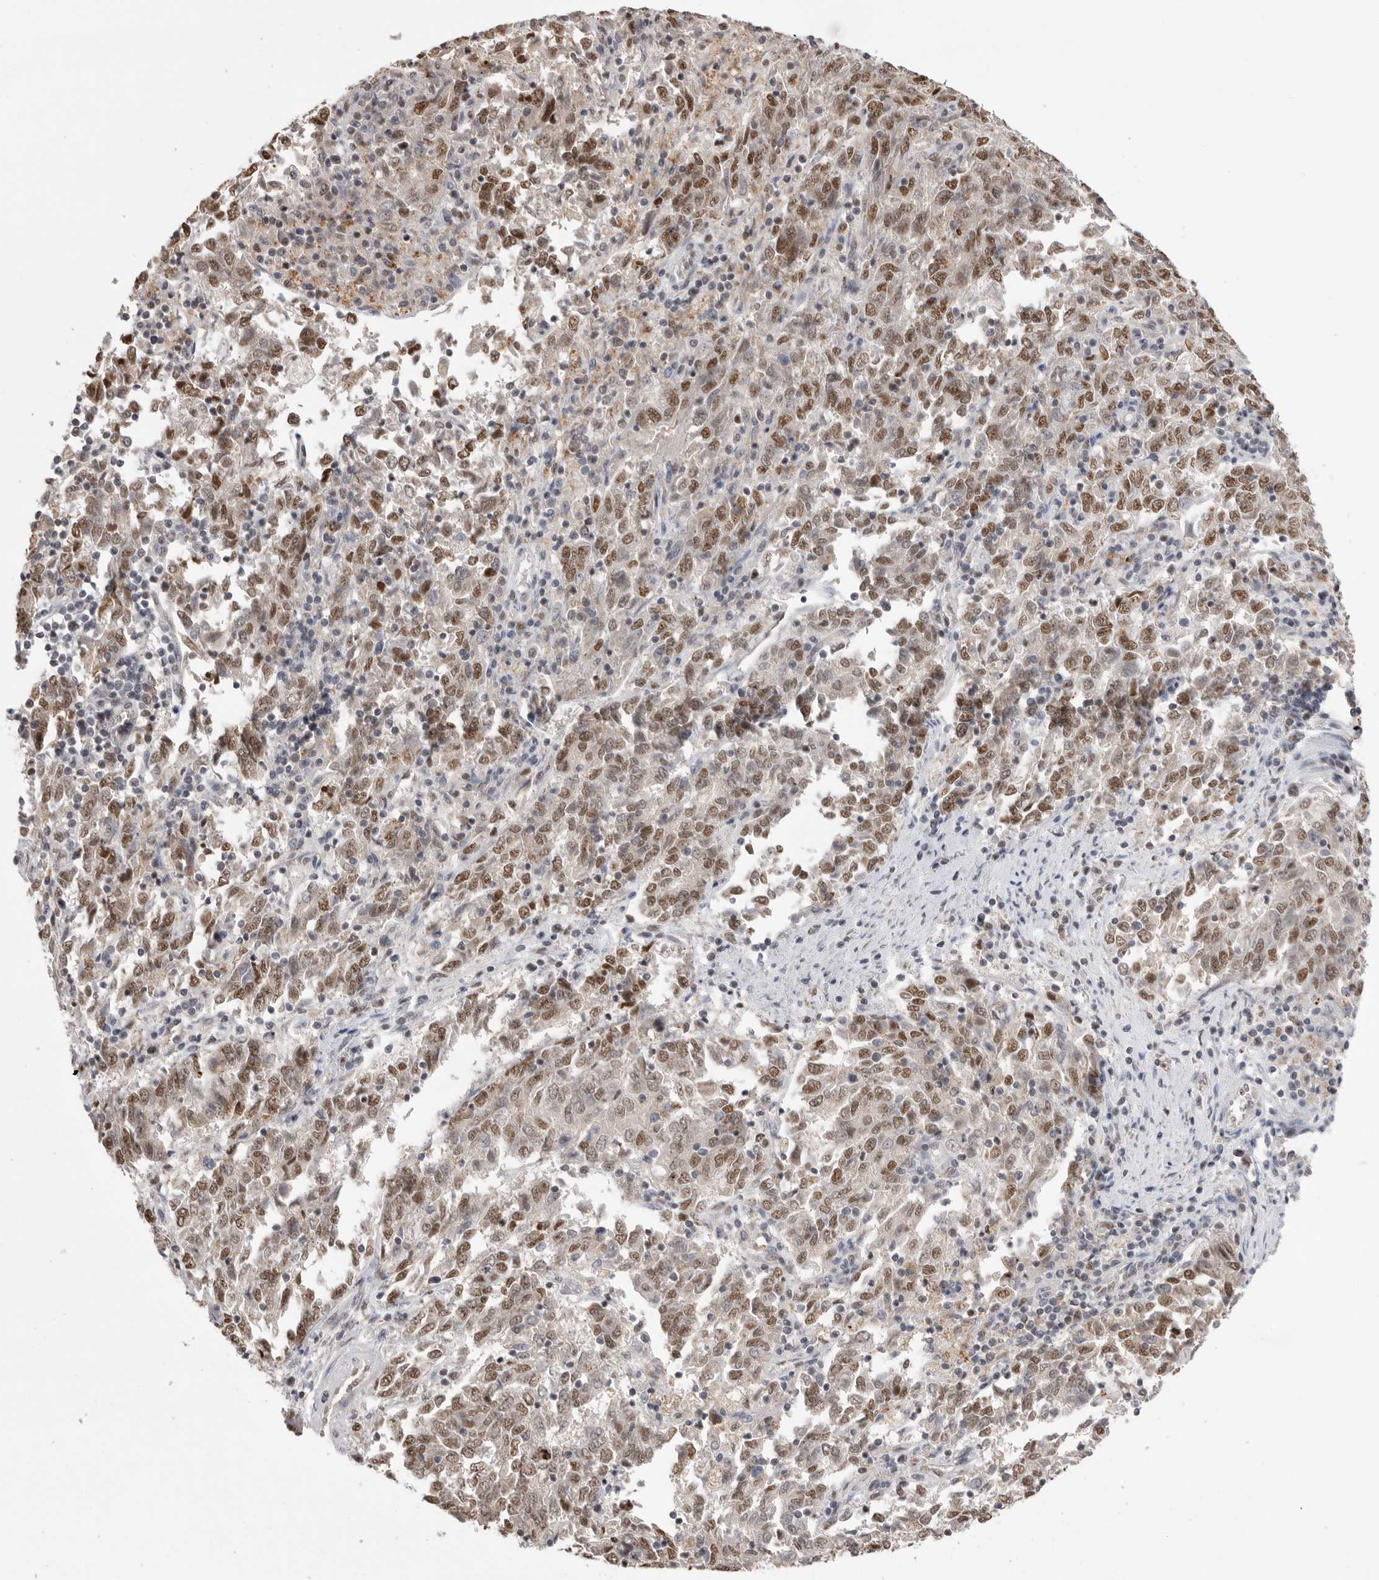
{"staining": {"intensity": "moderate", "quantity": ">75%", "location": "nuclear"}, "tissue": "endometrial cancer", "cell_type": "Tumor cells", "image_type": "cancer", "snomed": [{"axis": "morphology", "description": "Adenocarcinoma, NOS"}, {"axis": "topography", "description": "Endometrium"}], "caption": "Immunohistochemical staining of endometrial cancer shows medium levels of moderate nuclear protein positivity in approximately >75% of tumor cells. The protein is shown in brown color, while the nuclei are stained blue.", "gene": "BCLAF3", "patient": {"sex": "female", "age": 80}}